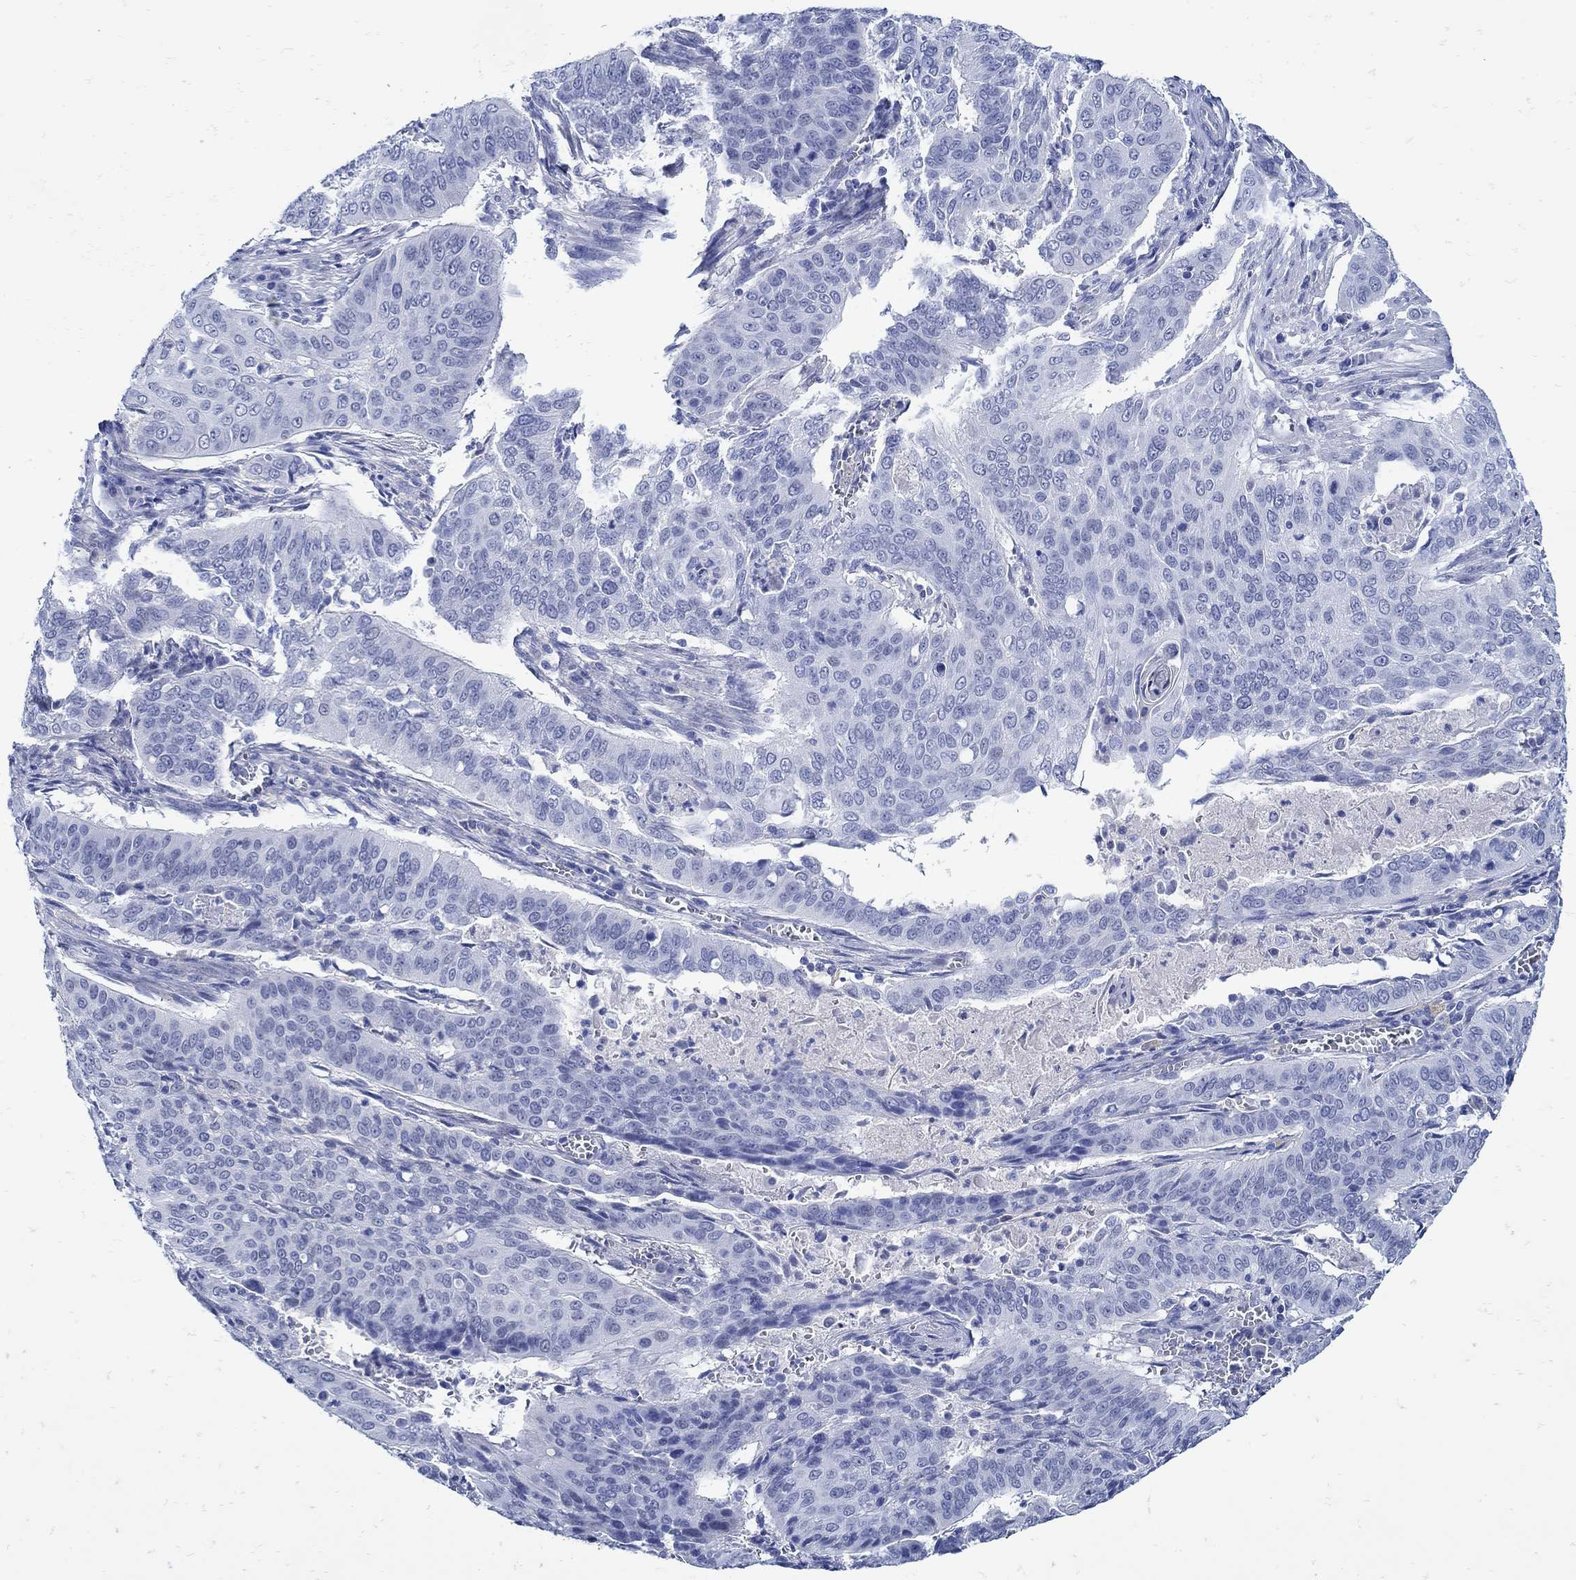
{"staining": {"intensity": "negative", "quantity": "none", "location": "none"}, "tissue": "cervical cancer", "cell_type": "Tumor cells", "image_type": "cancer", "snomed": [{"axis": "morphology", "description": "Squamous cell carcinoma, NOS"}, {"axis": "topography", "description": "Cervix"}], "caption": "High power microscopy image of an IHC image of squamous cell carcinoma (cervical), revealing no significant expression in tumor cells. (DAB immunohistochemistry (IHC), high magnification).", "gene": "NOS1", "patient": {"sex": "female", "age": 39}}